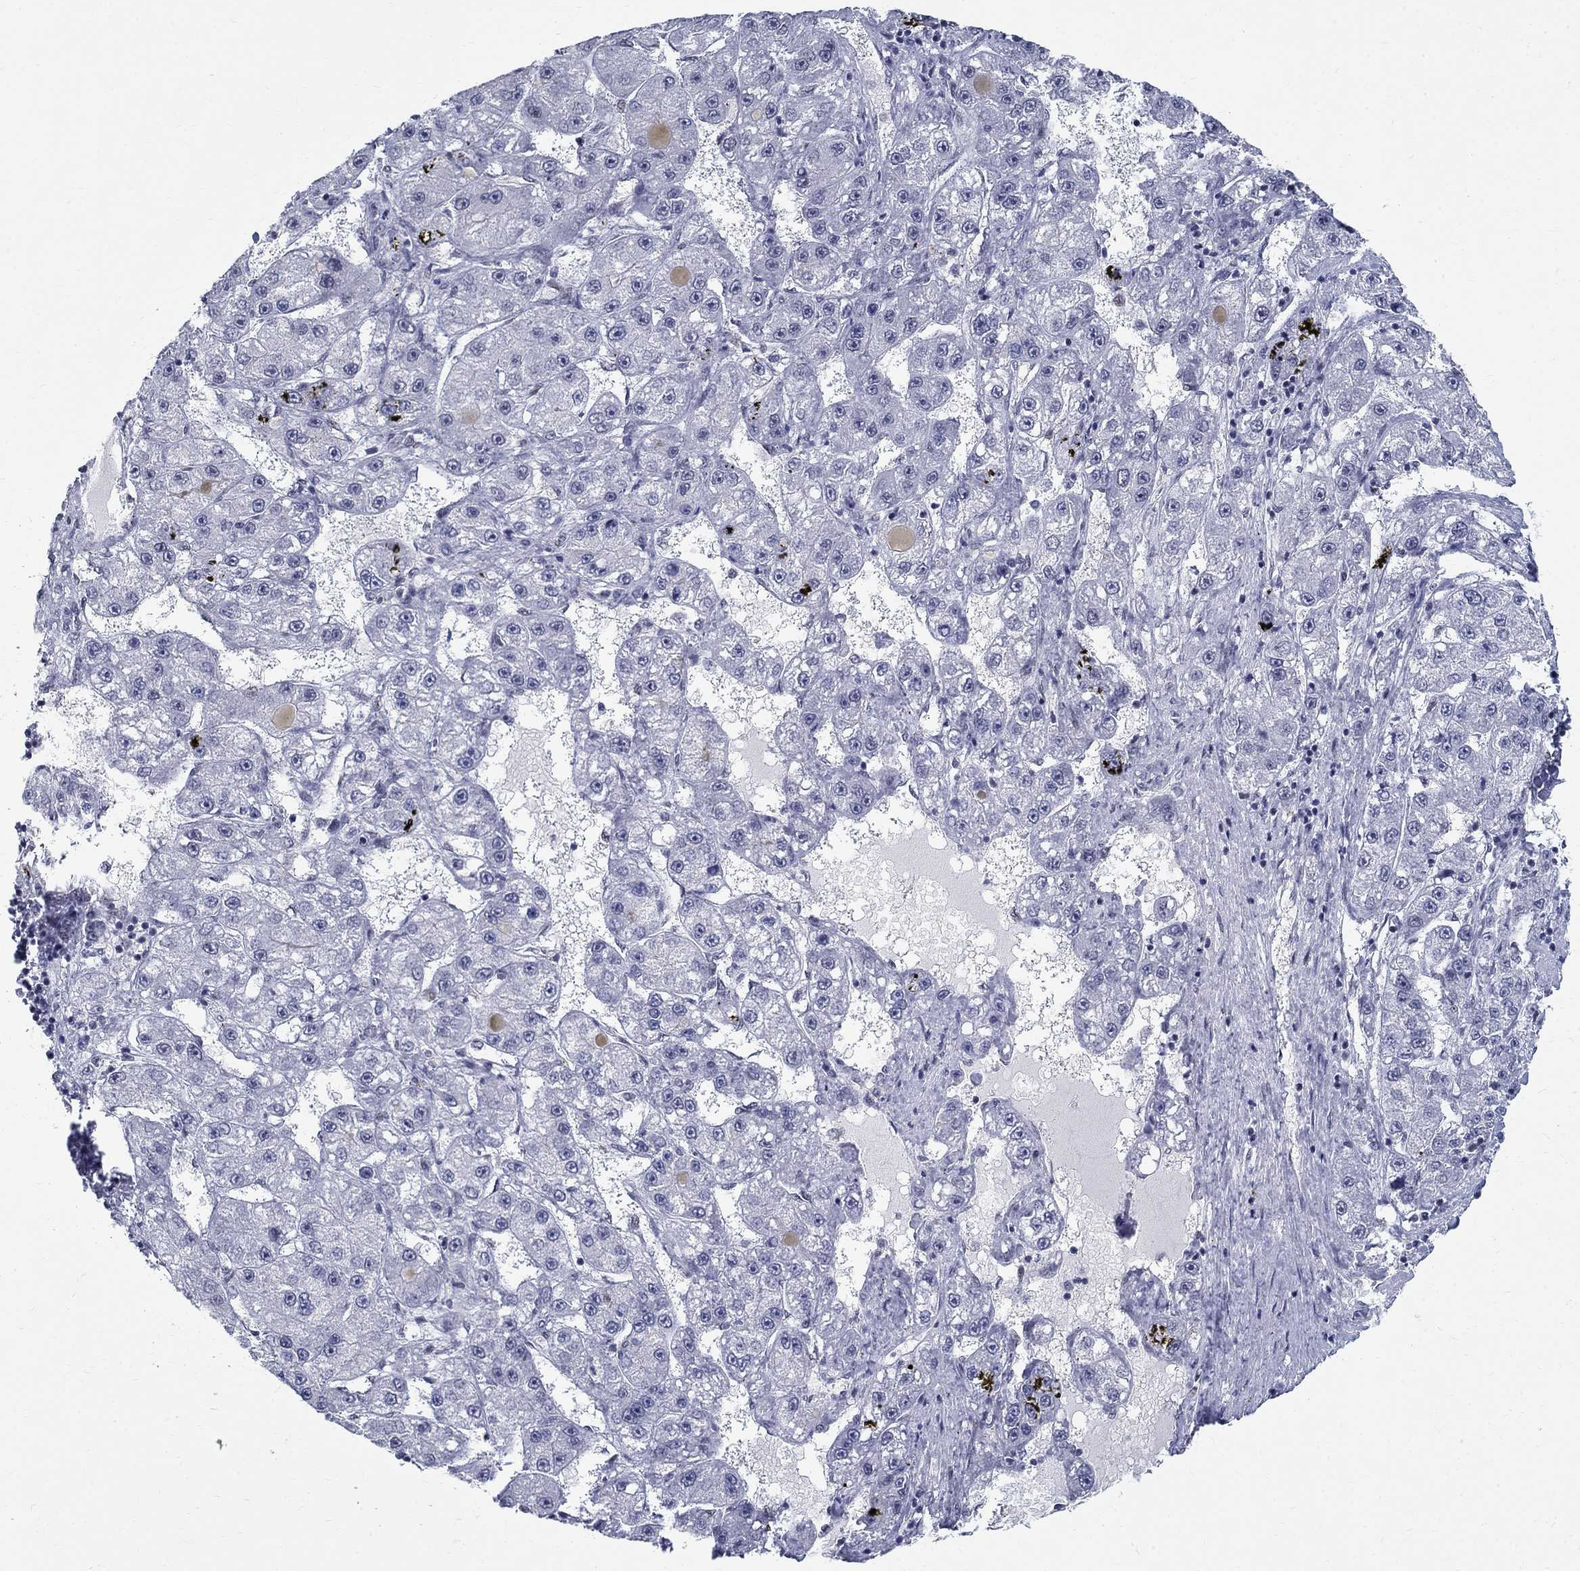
{"staining": {"intensity": "negative", "quantity": "none", "location": "none"}, "tissue": "liver cancer", "cell_type": "Tumor cells", "image_type": "cancer", "snomed": [{"axis": "morphology", "description": "Carcinoma, Hepatocellular, NOS"}, {"axis": "topography", "description": "Liver"}], "caption": "This is a micrograph of immunohistochemistry staining of liver cancer, which shows no staining in tumor cells.", "gene": "BHLHE22", "patient": {"sex": "female", "age": 65}}